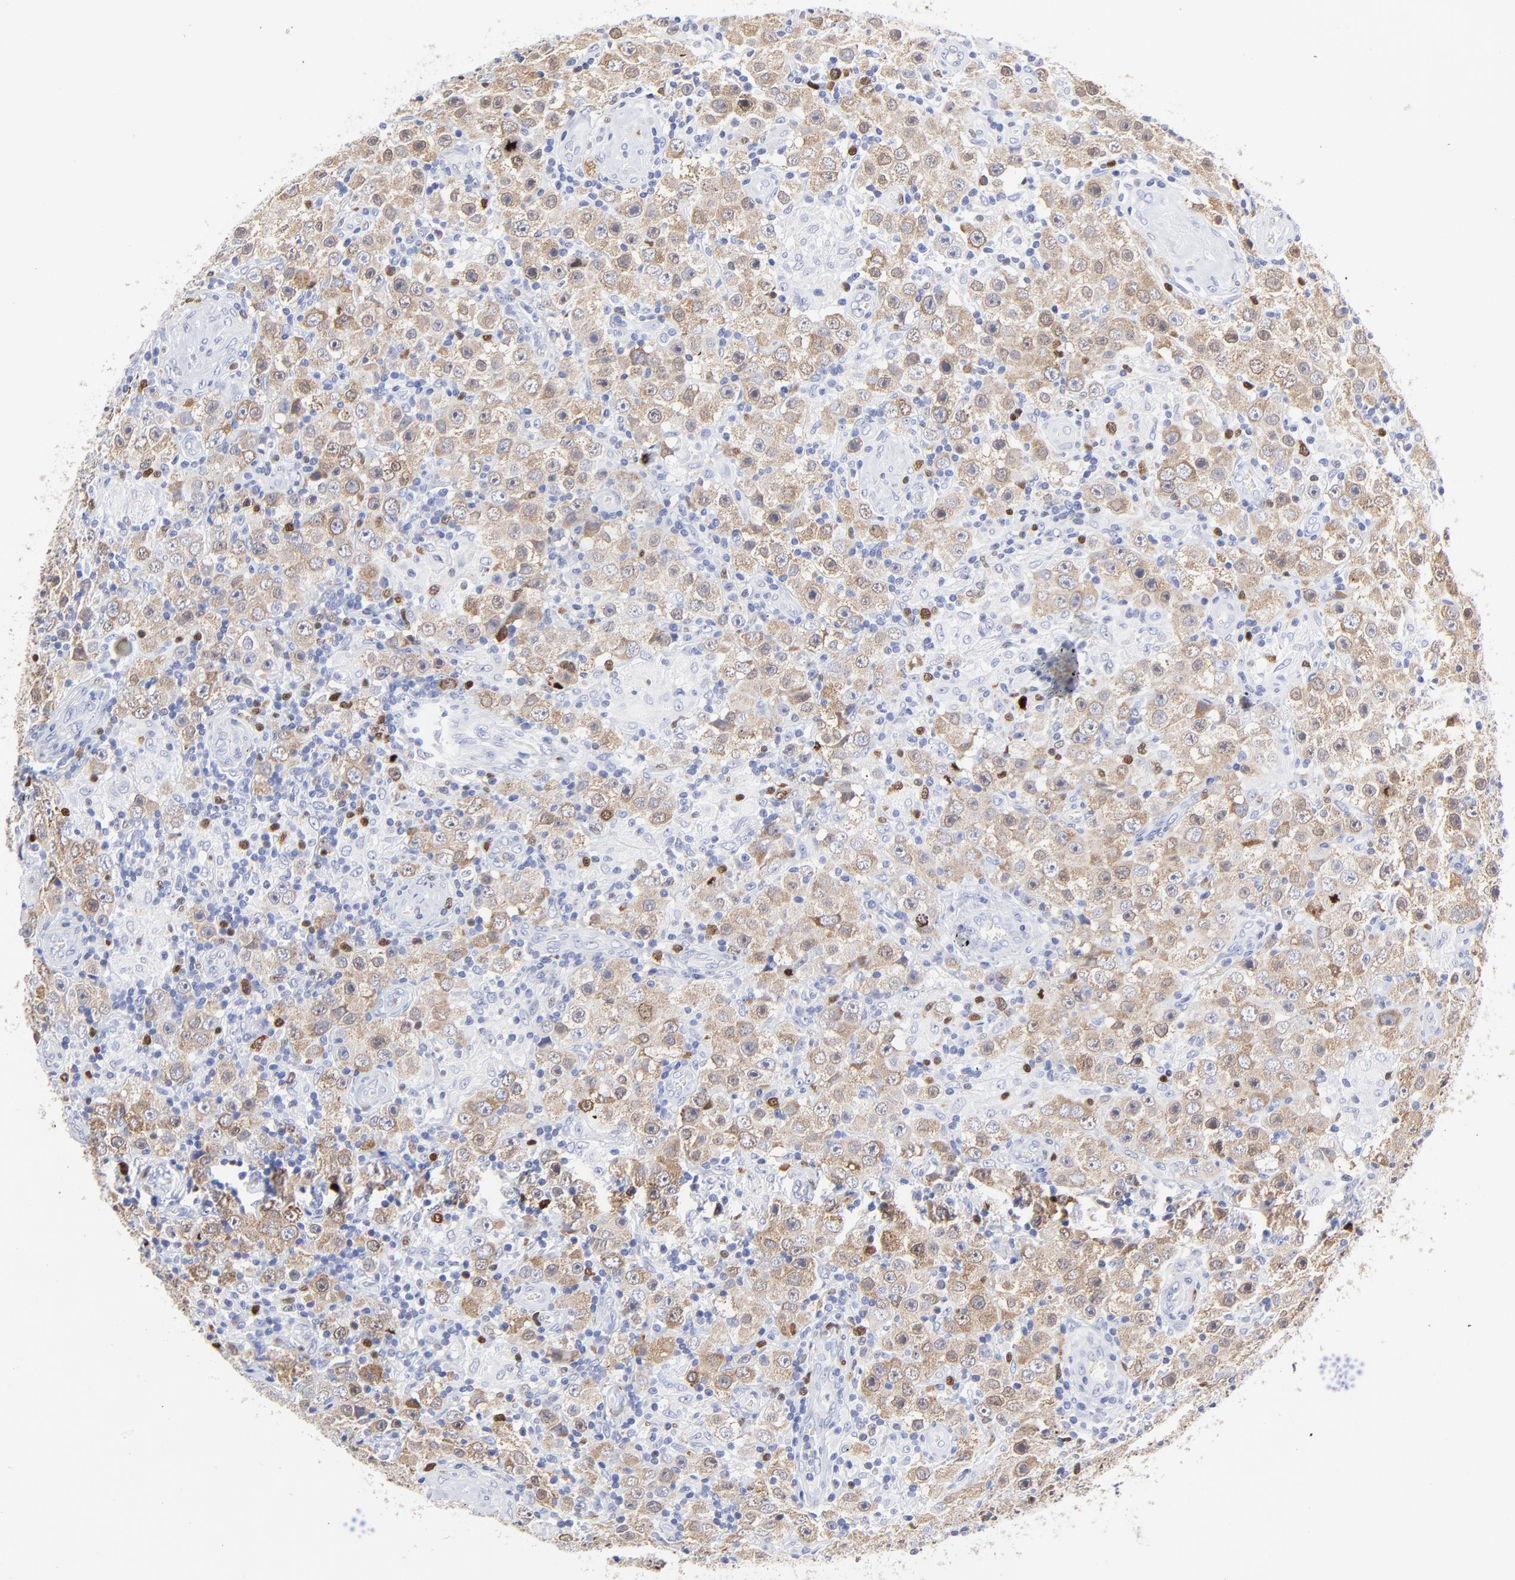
{"staining": {"intensity": "weak", "quantity": ">75%", "location": "cytoplasmic/membranous"}, "tissue": "testis cancer", "cell_type": "Tumor cells", "image_type": "cancer", "snomed": [{"axis": "morphology", "description": "Seminoma, NOS"}, {"axis": "topography", "description": "Testis"}], "caption": "The immunohistochemical stain shows weak cytoplasmic/membranous expression in tumor cells of testis seminoma tissue. The protein is shown in brown color, while the nuclei are stained blue.", "gene": "NCAPH", "patient": {"sex": "male", "age": 32}}